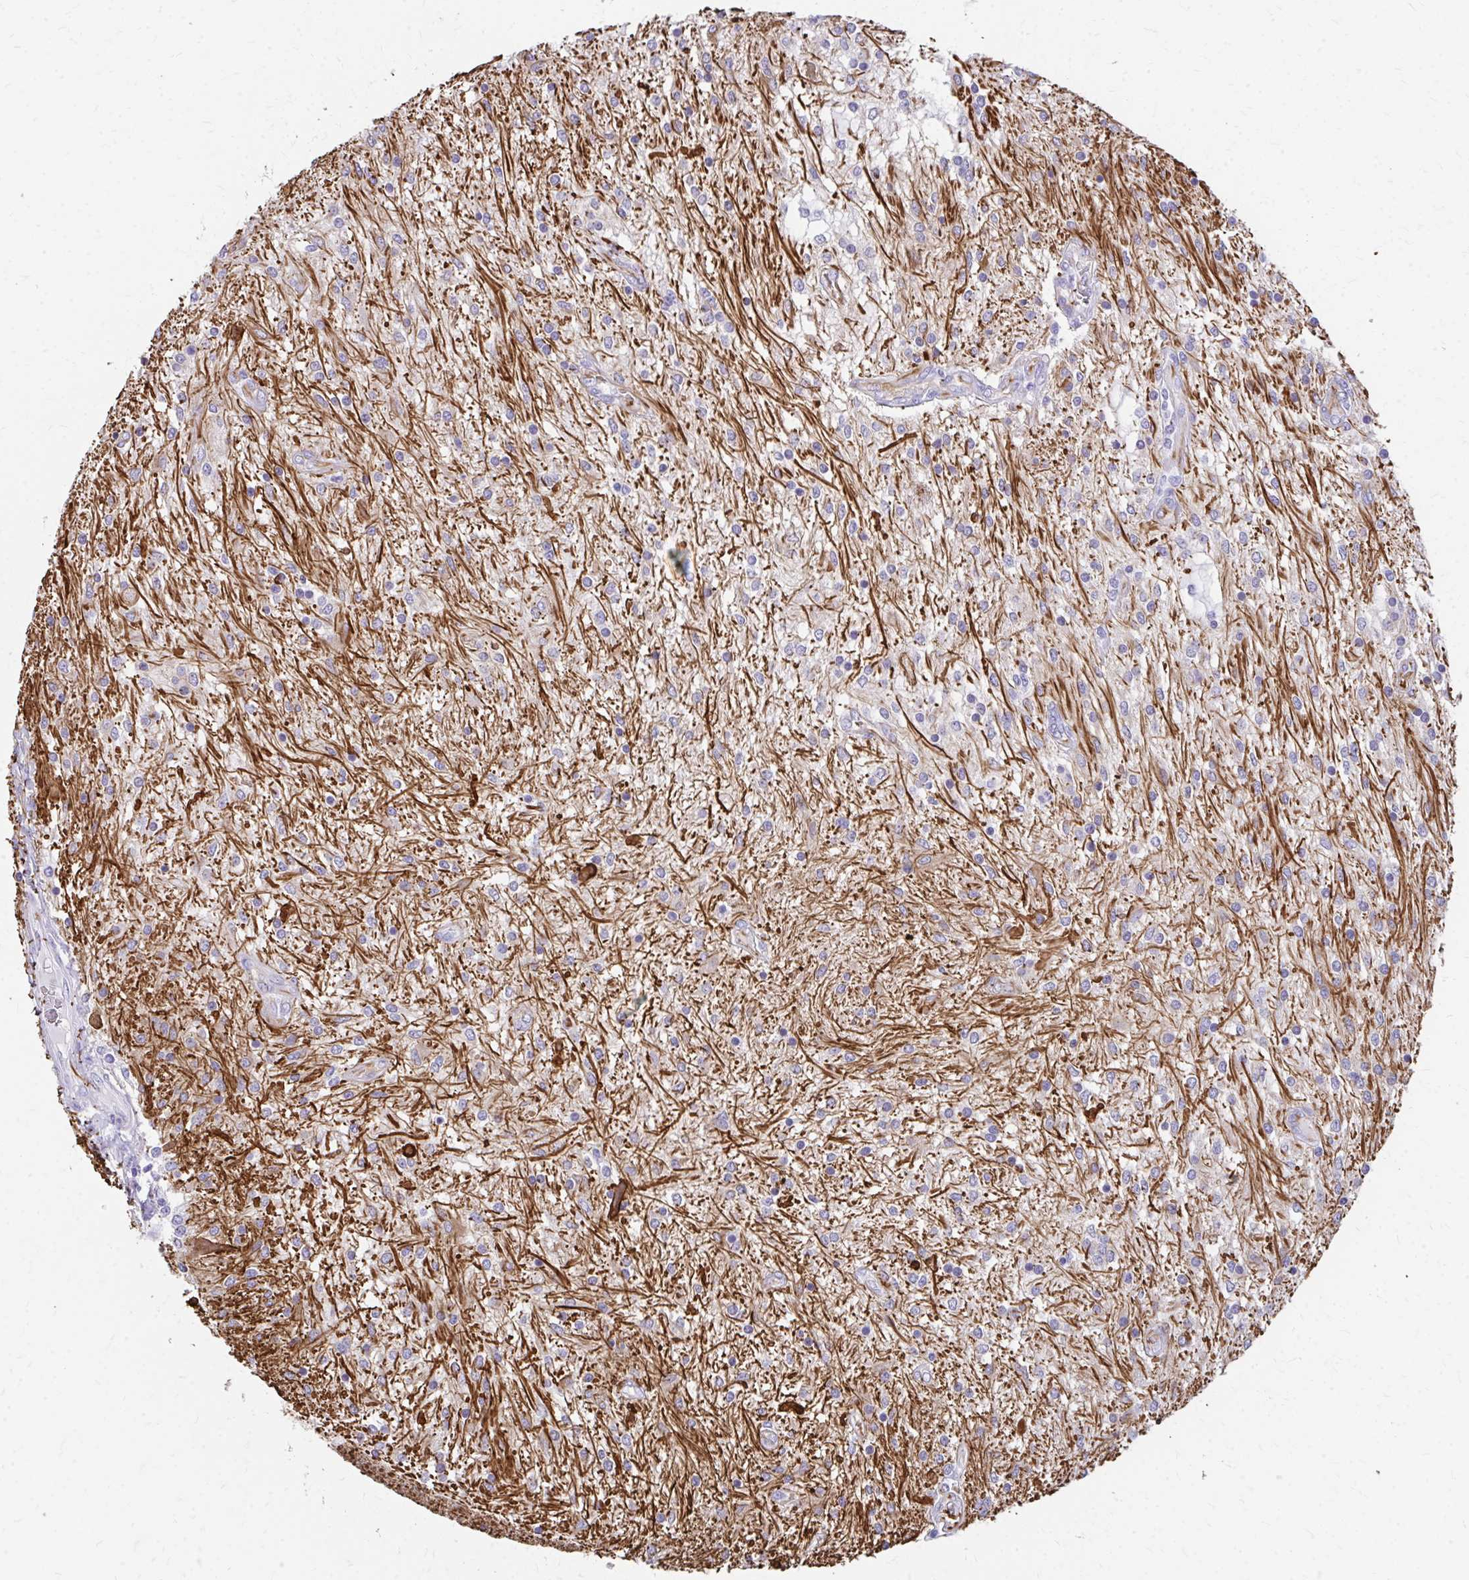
{"staining": {"intensity": "negative", "quantity": "none", "location": "none"}, "tissue": "glioma", "cell_type": "Tumor cells", "image_type": "cancer", "snomed": [{"axis": "morphology", "description": "Glioma, malignant, Low grade"}, {"axis": "topography", "description": "Cerebellum"}], "caption": "Low-grade glioma (malignant) stained for a protein using immunohistochemistry (IHC) demonstrates no positivity tumor cells.", "gene": "ZNF699", "patient": {"sex": "female", "age": 14}}